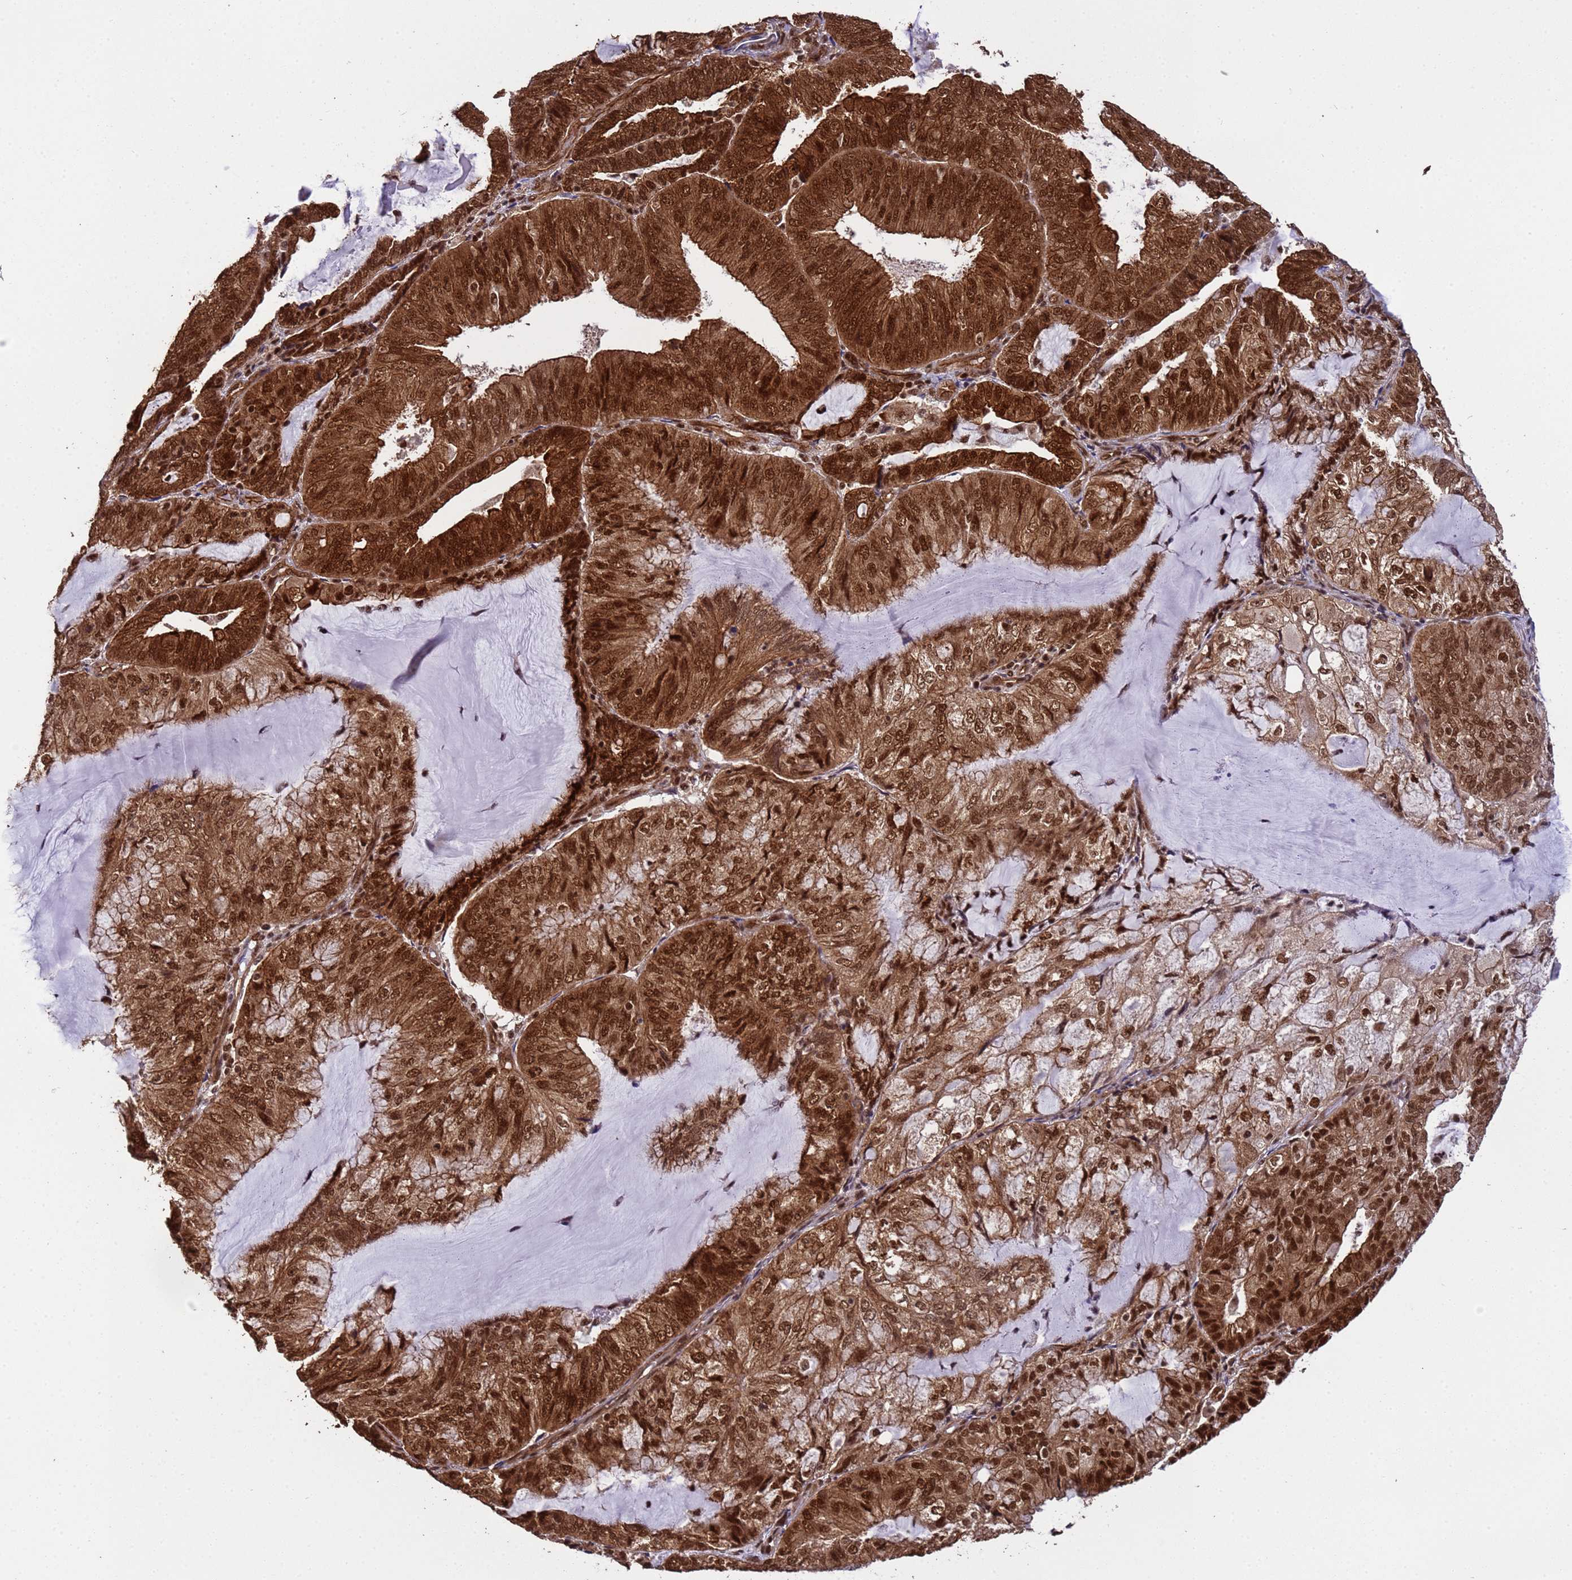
{"staining": {"intensity": "strong", "quantity": ">75%", "location": "cytoplasmic/membranous,nuclear"}, "tissue": "endometrial cancer", "cell_type": "Tumor cells", "image_type": "cancer", "snomed": [{"axis": "morphology", "description": "Adenocarcinoma, NOS"}, {"axis": "topography", "description": "Endometrium"}], "caption": "Strong cytoplasmic/membranous and nuclear expression is seen in about >75% of tumor cells in endometrial adenocarcinoma. Ihc stains the protein in brown and the nuclei are stained blue.", "gene": "SYF2", "patient": {"sex": "female", "age": 81}}